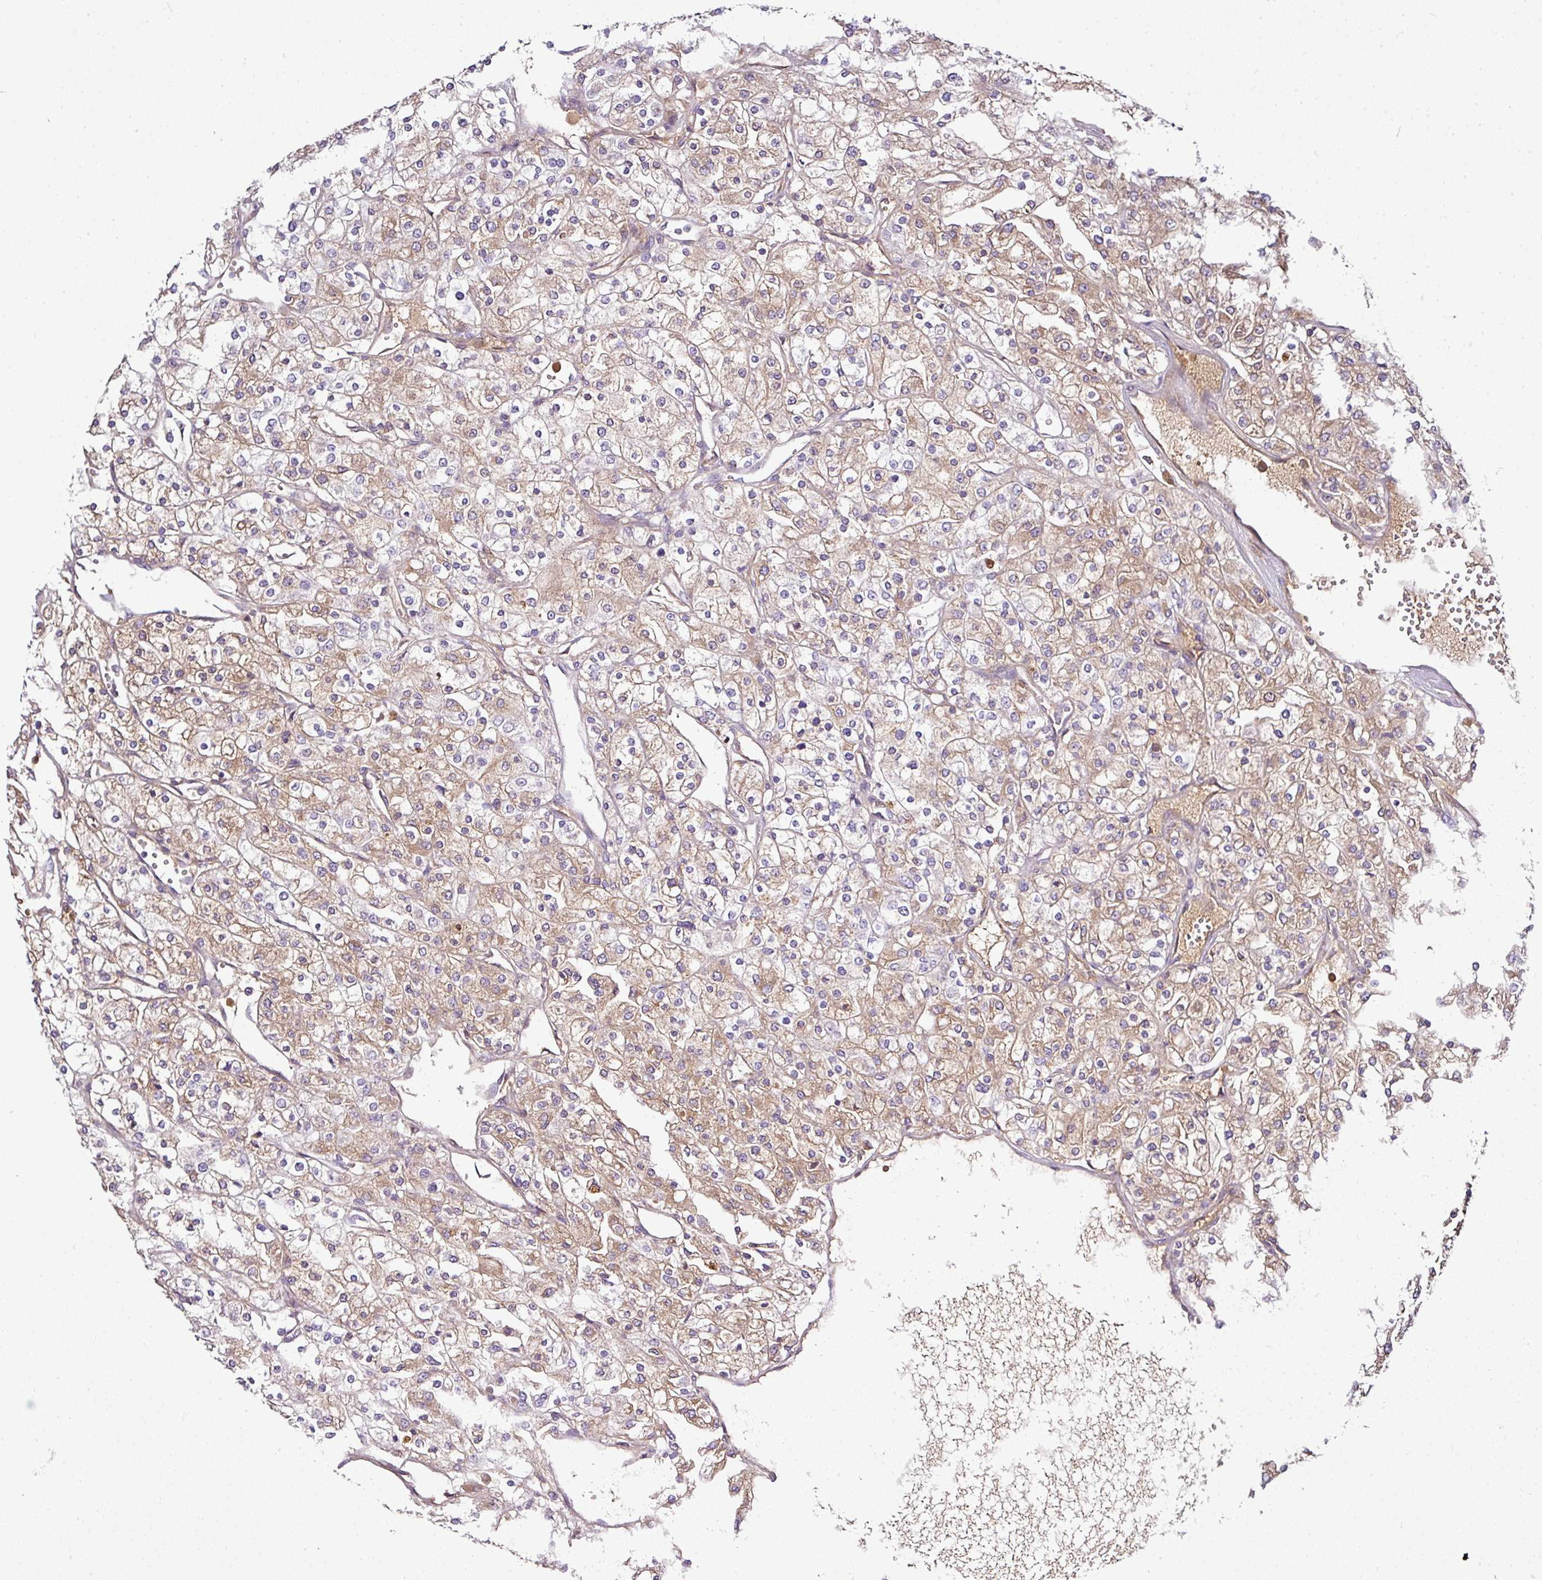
{"staining": {"intensity": "moderate", "quantity": ">75%", "location": "cytoplasmic/membranous"}, "tissue": "renal cancer", "cell_type": "Tumor cells", "image_type": "cancer", "snomed": [{"axis": "morphology", "description": "Adenocarcinoma, NOS"}, {"axis": "topography", "description": "Kidney"}], "caption": "Immunohistochemistry of human renal cancer (adenocarcinoma) demonstrates medium levels of moderate cytoplasmic/membranous expression in approximately >75% of tumor cells.", "gene": "CAB39L", "patient": {"sex": "male", "age": 80}}